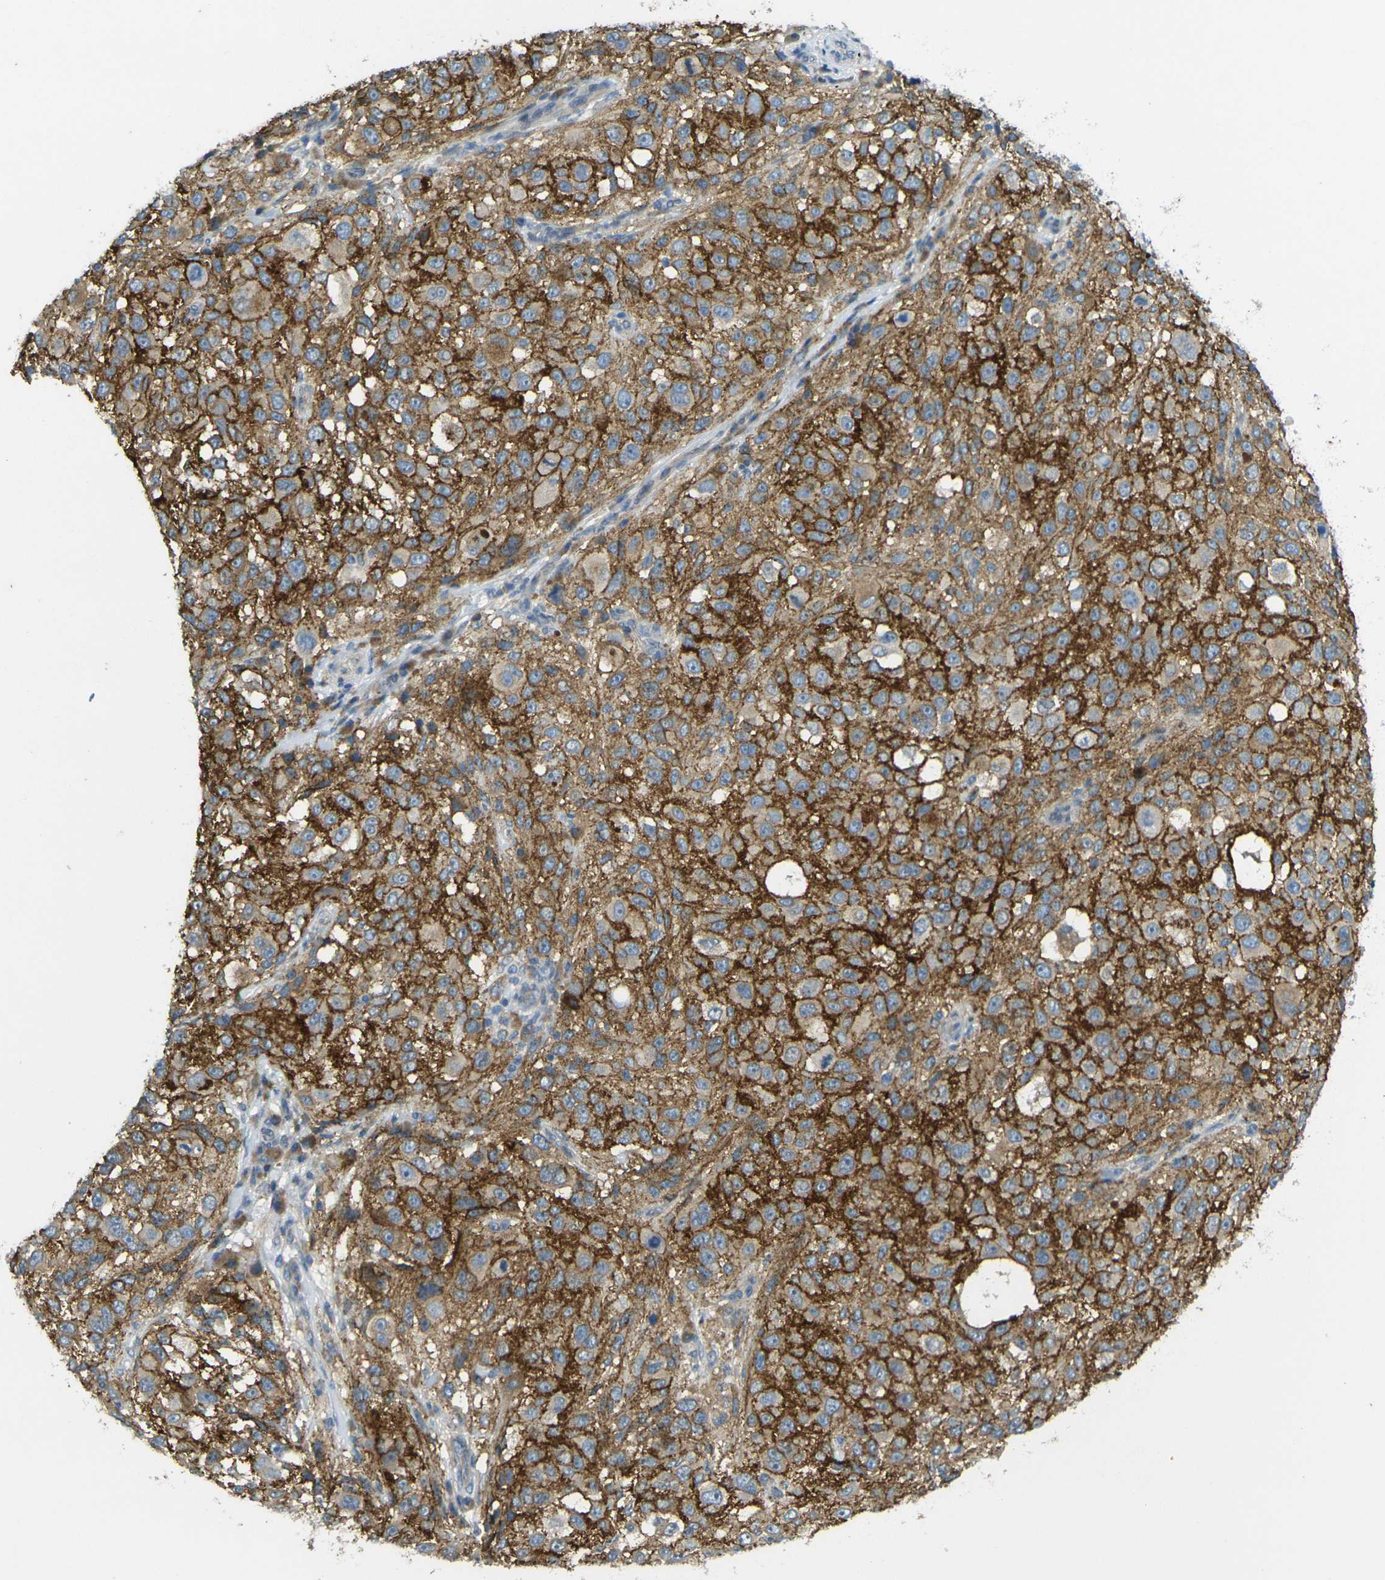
{"staining": {"intensity": "moderate", "quantity": ">75%", "location": "cytoplasmic/membranous"}, "tissue": "melanoma", "cell_type": "Tumor cells", "image_type": "cancer", "snomed": [{"axis": "morphology", "description": "Necrosis, NOS"}, {"axis": "morphology", "description": "Malignant melanoma, NOS"}, {"axis": "topography", "description": "Skin"}], "caption": "Immunohistochemistry of malignant melanoma displays medium levels of moderate cytoplasmic/membranous staining in about >75% of tumor cells. (IHC, brightfield microscopy, high magnification).", "gene": "RHBDD1", "patient": {"sex": "female", "age": 87}}